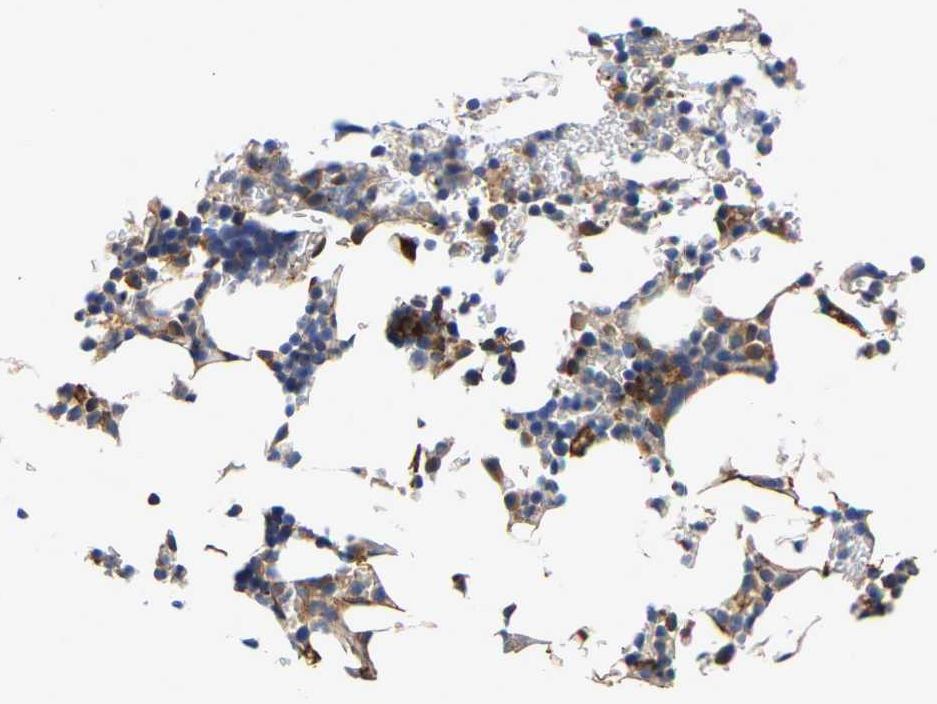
{"staining": {"intensity": "moderate", "quantity": "25%-75%", "location": "cytoplasmic/membranous"}, "tissue": "bone marrow", "cell_type": "Hematopoietic cells", "image_type": "normal", "snomed": [{"axis": "morphology", "description": "Normal tissue, NOS"}, {"axis": "topography", "description": "Bone marrow"}], "caption": "This image exhibits immunohistochemistry staining of normal human bone marrow, with medium moderate cytoplasmic/membranous expression in approximately 25%-75% of hematopoietic cells.", "gene": "CCDC6", "patient": {"sex": "female", "age": 81}}